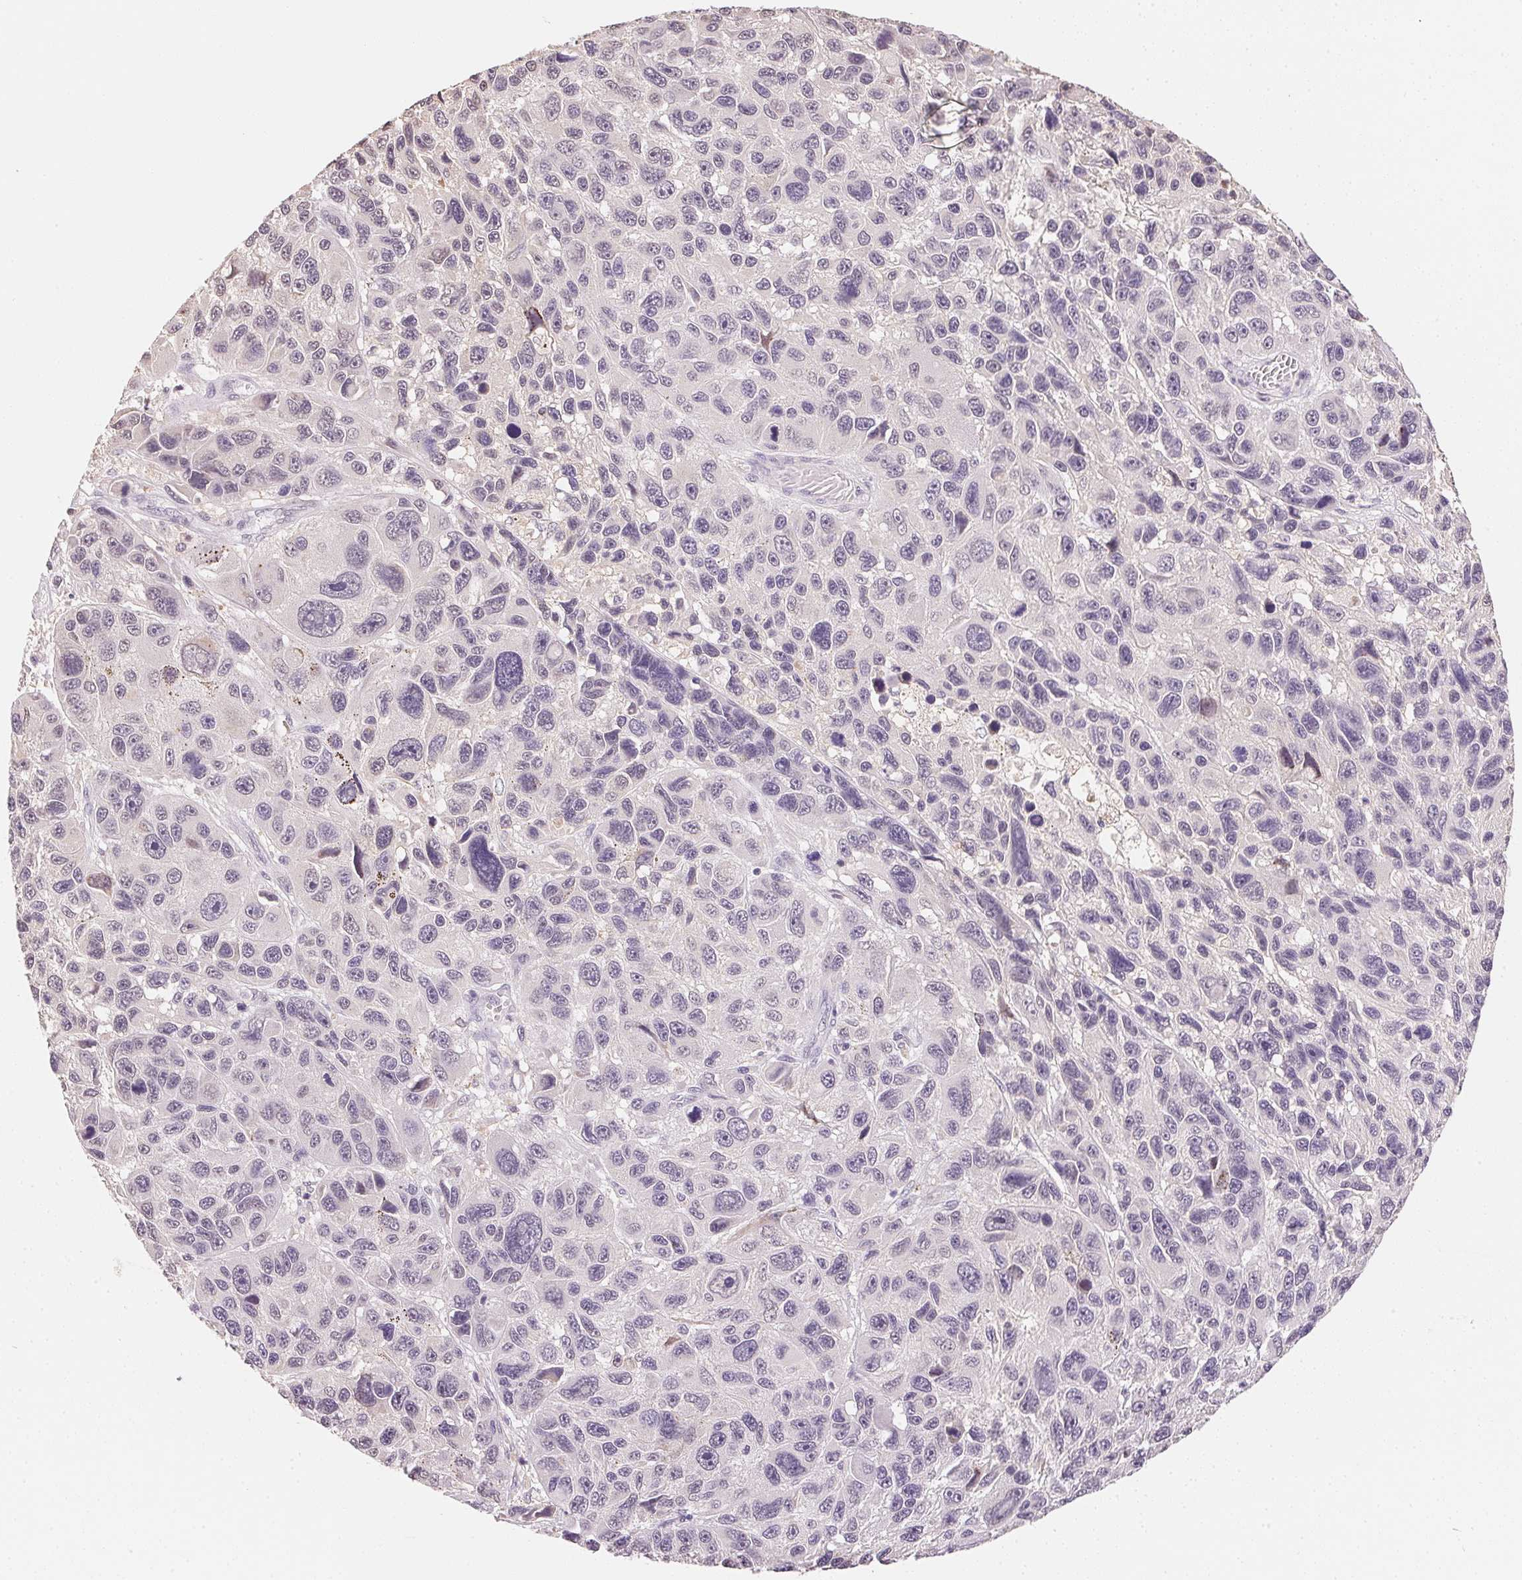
{"staining": {"intensity": "negative", "quantity": "none", "location": "none"}, "tissue": "melanoma", "cell_type": "Tumor cells", "image_type": "cancer", "snomed": [{"axis": "morphology", "description": "Malignant melanoma, NOS"}, {"axis": "topography", "description": "Skin"}], "caption": "This is a micrograph of immunohistochemistry staining of malignant melanoma, which shows no staining in tumor cells. (Brightfield microscopy of DAB immunohistochemistry (IHC) at high magnification).", "gene": "FNDC4", "patient": {"sex": "male", "age": 53}}